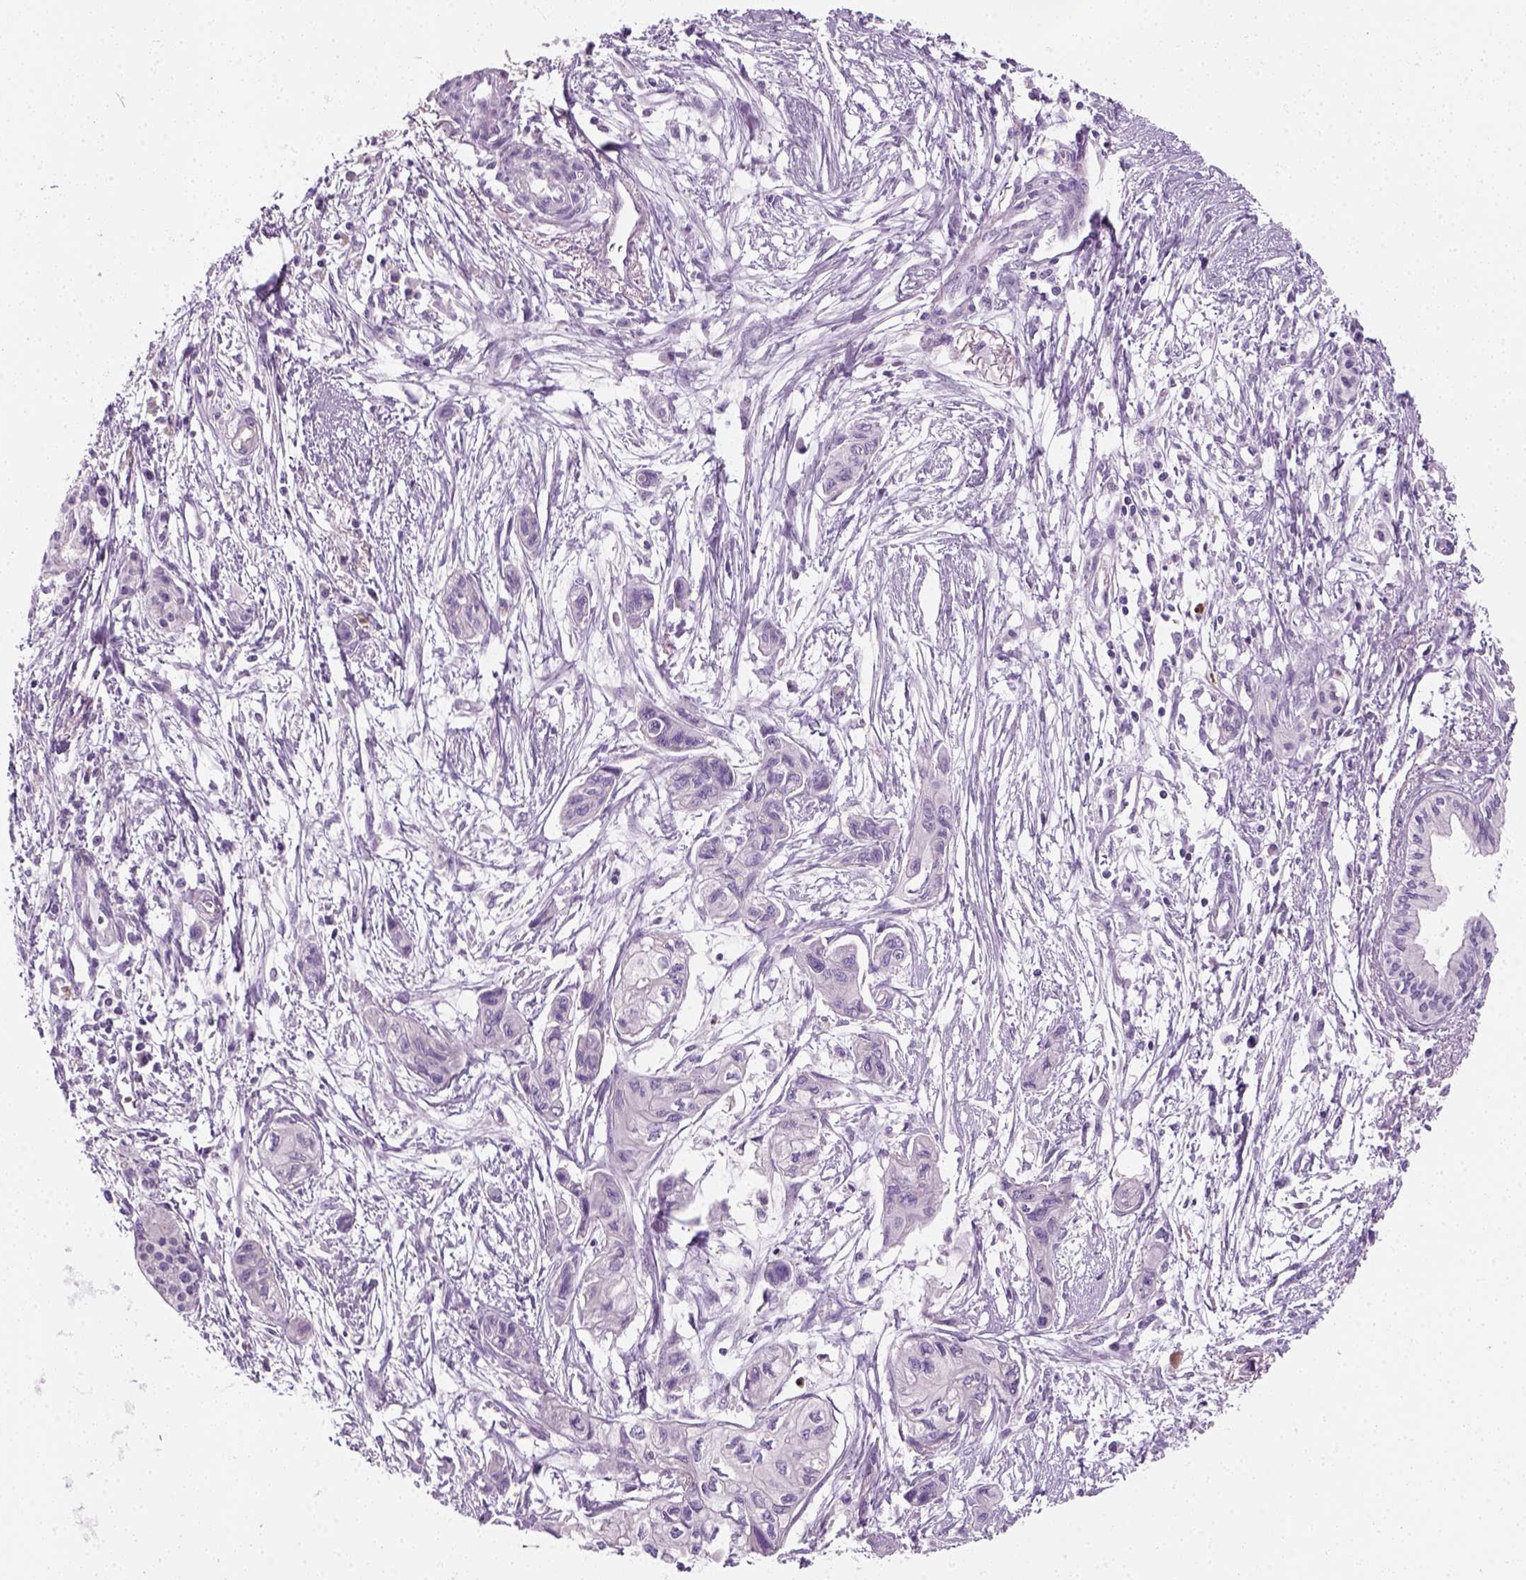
{"staining": {"intensity": "negative", "quantity": "none", "location": "none"}, "tissue": "pancreatic cancer", "cell_type": "Tumor cells", "image_type": "cancer", "snomed": [{"axis": "morphology", "description": "Adenocarcinoma, NOS"}, {"axis": "topography", "description": "Pancreas"}], "caption": "Pancreatic cancer (adenocarcinoma) was stained to show a protein in brown. There is no significant expression in tumor cells.", "gene": "IL4", "patient": {"sex": "female", "age": 76}}